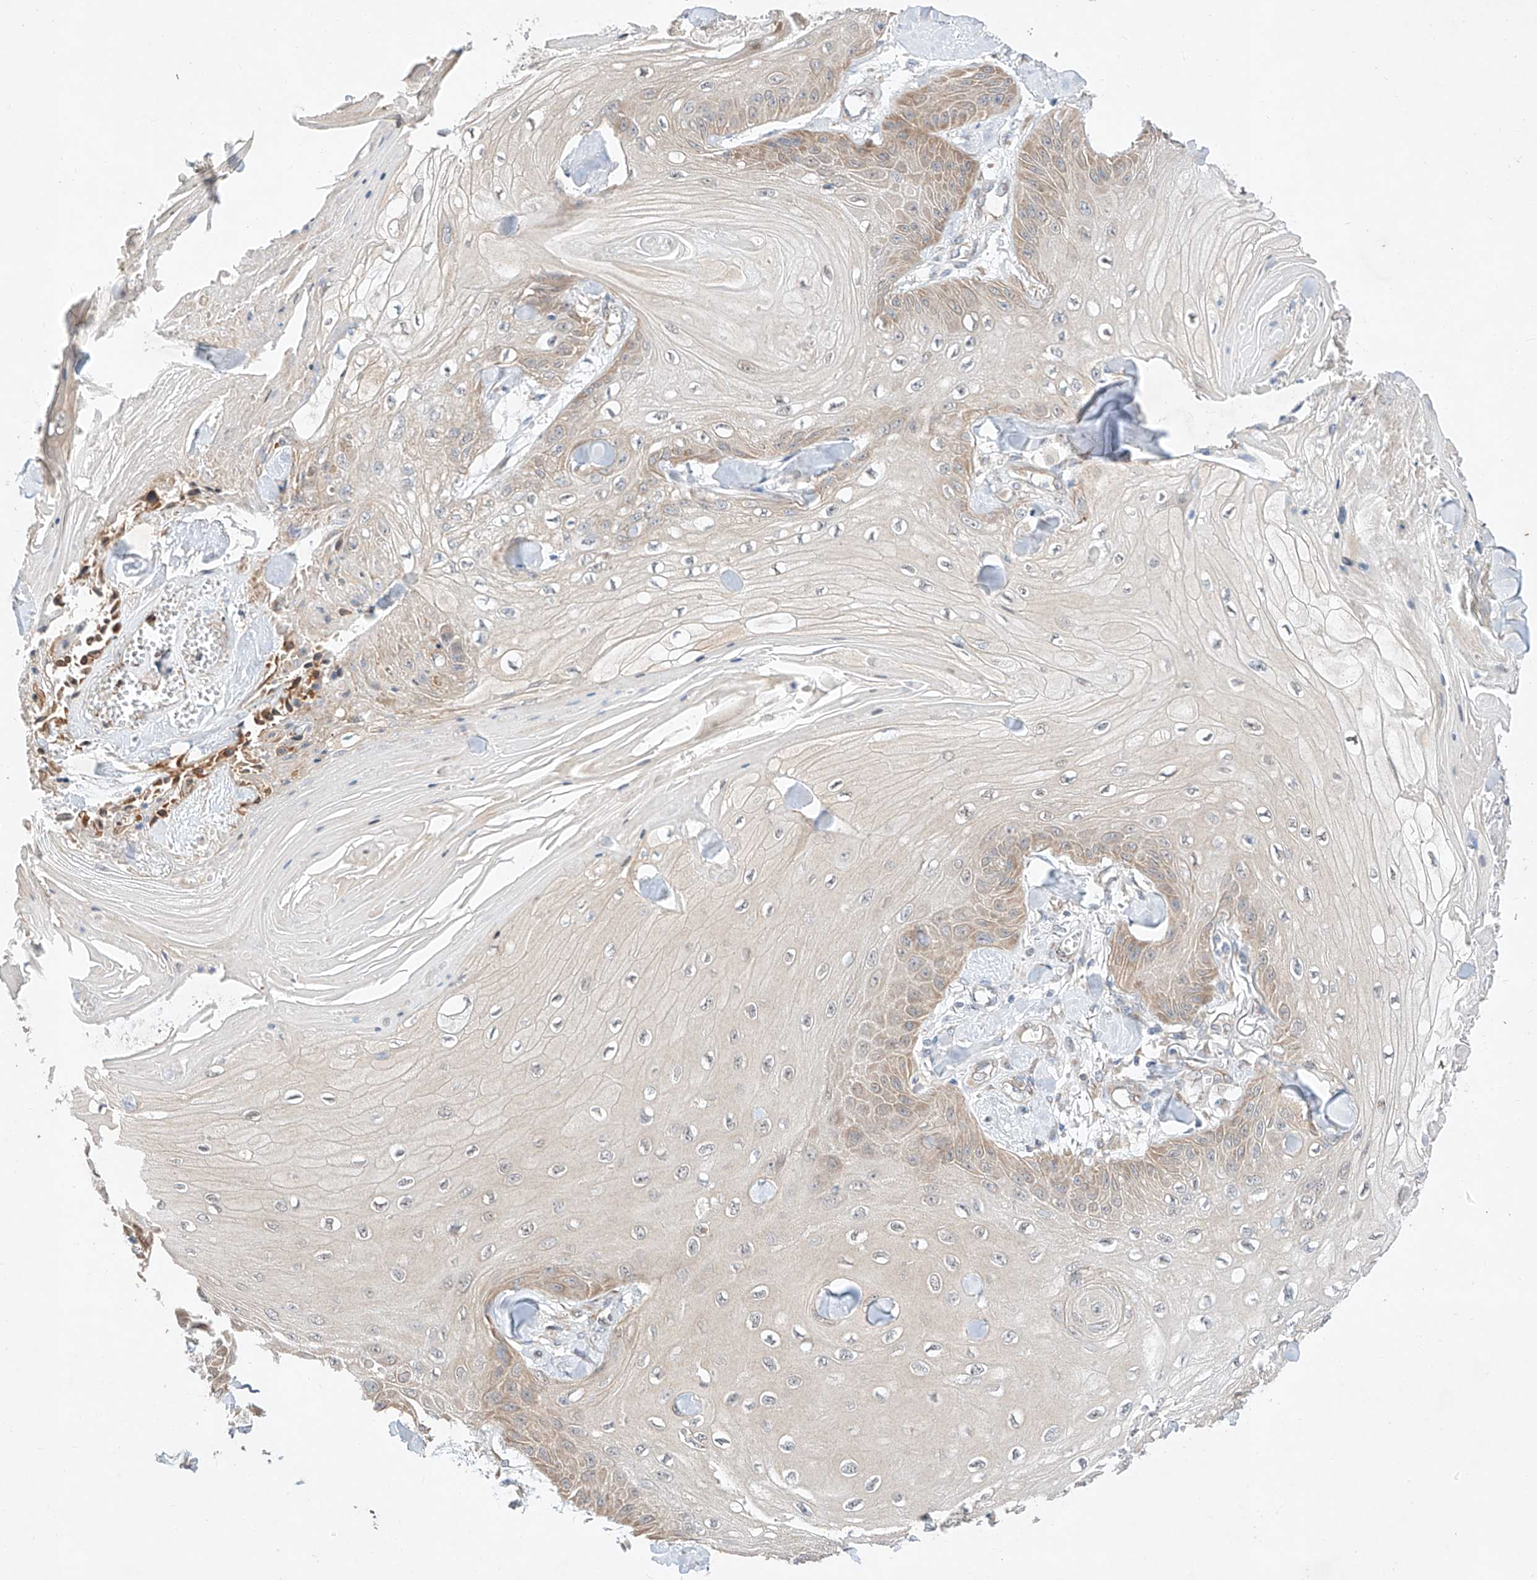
{"staining": {"intensity": "negative", "quantity": "none", "location": "none"}, "tissue": "skin cancer", "cell_type": "Tumor cells", "image_type": "cancer", "snomed": [{"axis": "morphology", "description": "Squamous cell carcinoma, NOS"}, {"axis": "topography", "description": "Skin"}], "caption": "High magnification brightfield microscopy of squamous cell carcinoma (skin) stained with DAB (brown) and counterstained with hematoxylin (blue): tumor cells show no significant positivity.", "gene": "C6orf118", "patient": {"sex": "male", "age": 74}}